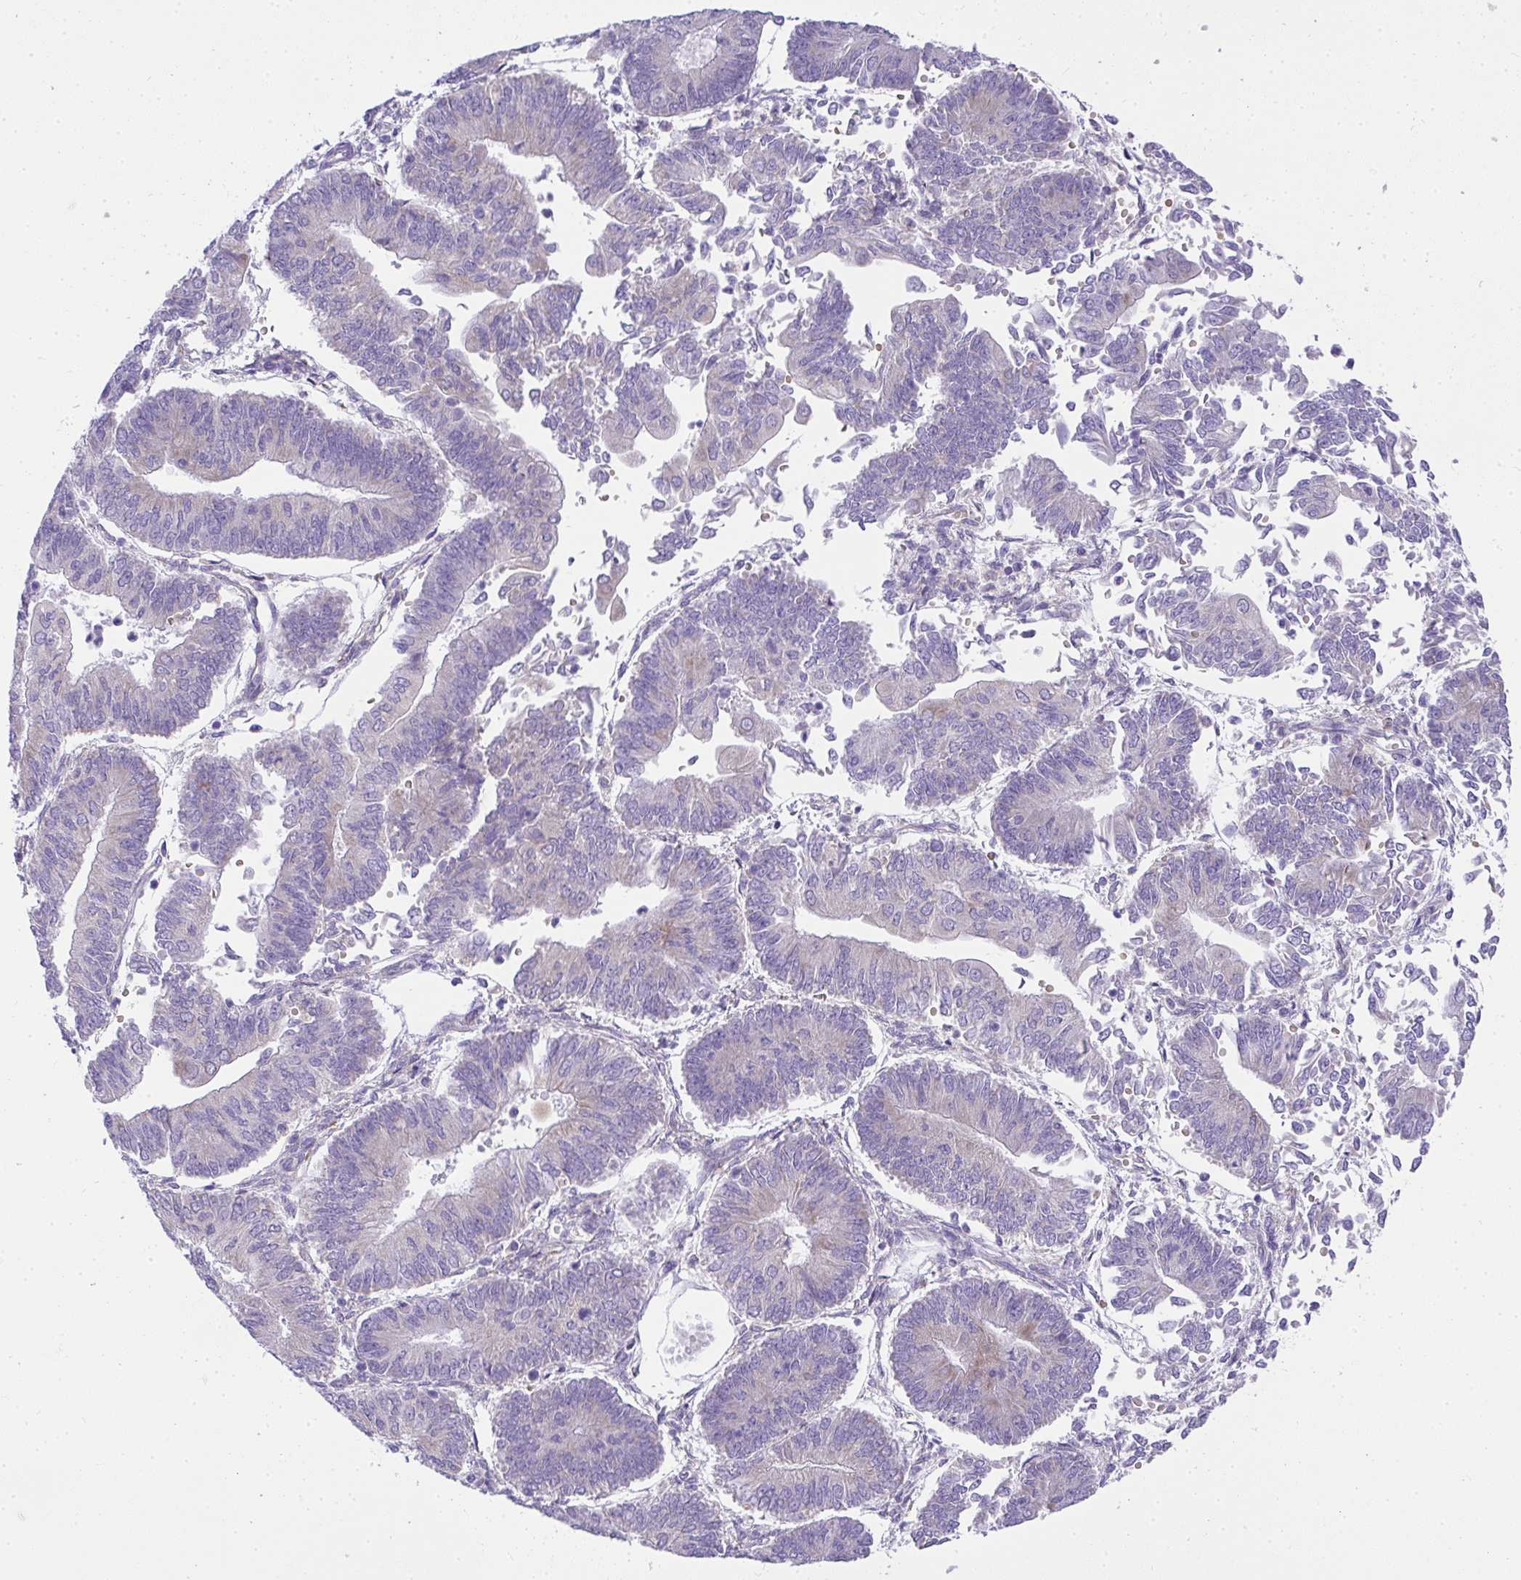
{"staining": {"intensity": "negative", "quantity": "none", "location": "none"}, "tissue": "endometrial cancer", "cell_type": "Tumor cells", "image_type": "cancer", "snomed": [{"axis": "morphology", "description": "Adenocarcinoma, NOS"}, {"axis": "topography", "description": "Endometrium"}], "caption": "An IHC micrograph of adenocarcinoma (endometrial) is shown. There is no staining in tumor cells of adenocarcinoma (endometrial).", "gene": "ADRA2C", "patient": {"sex": "female", "age": 65}}